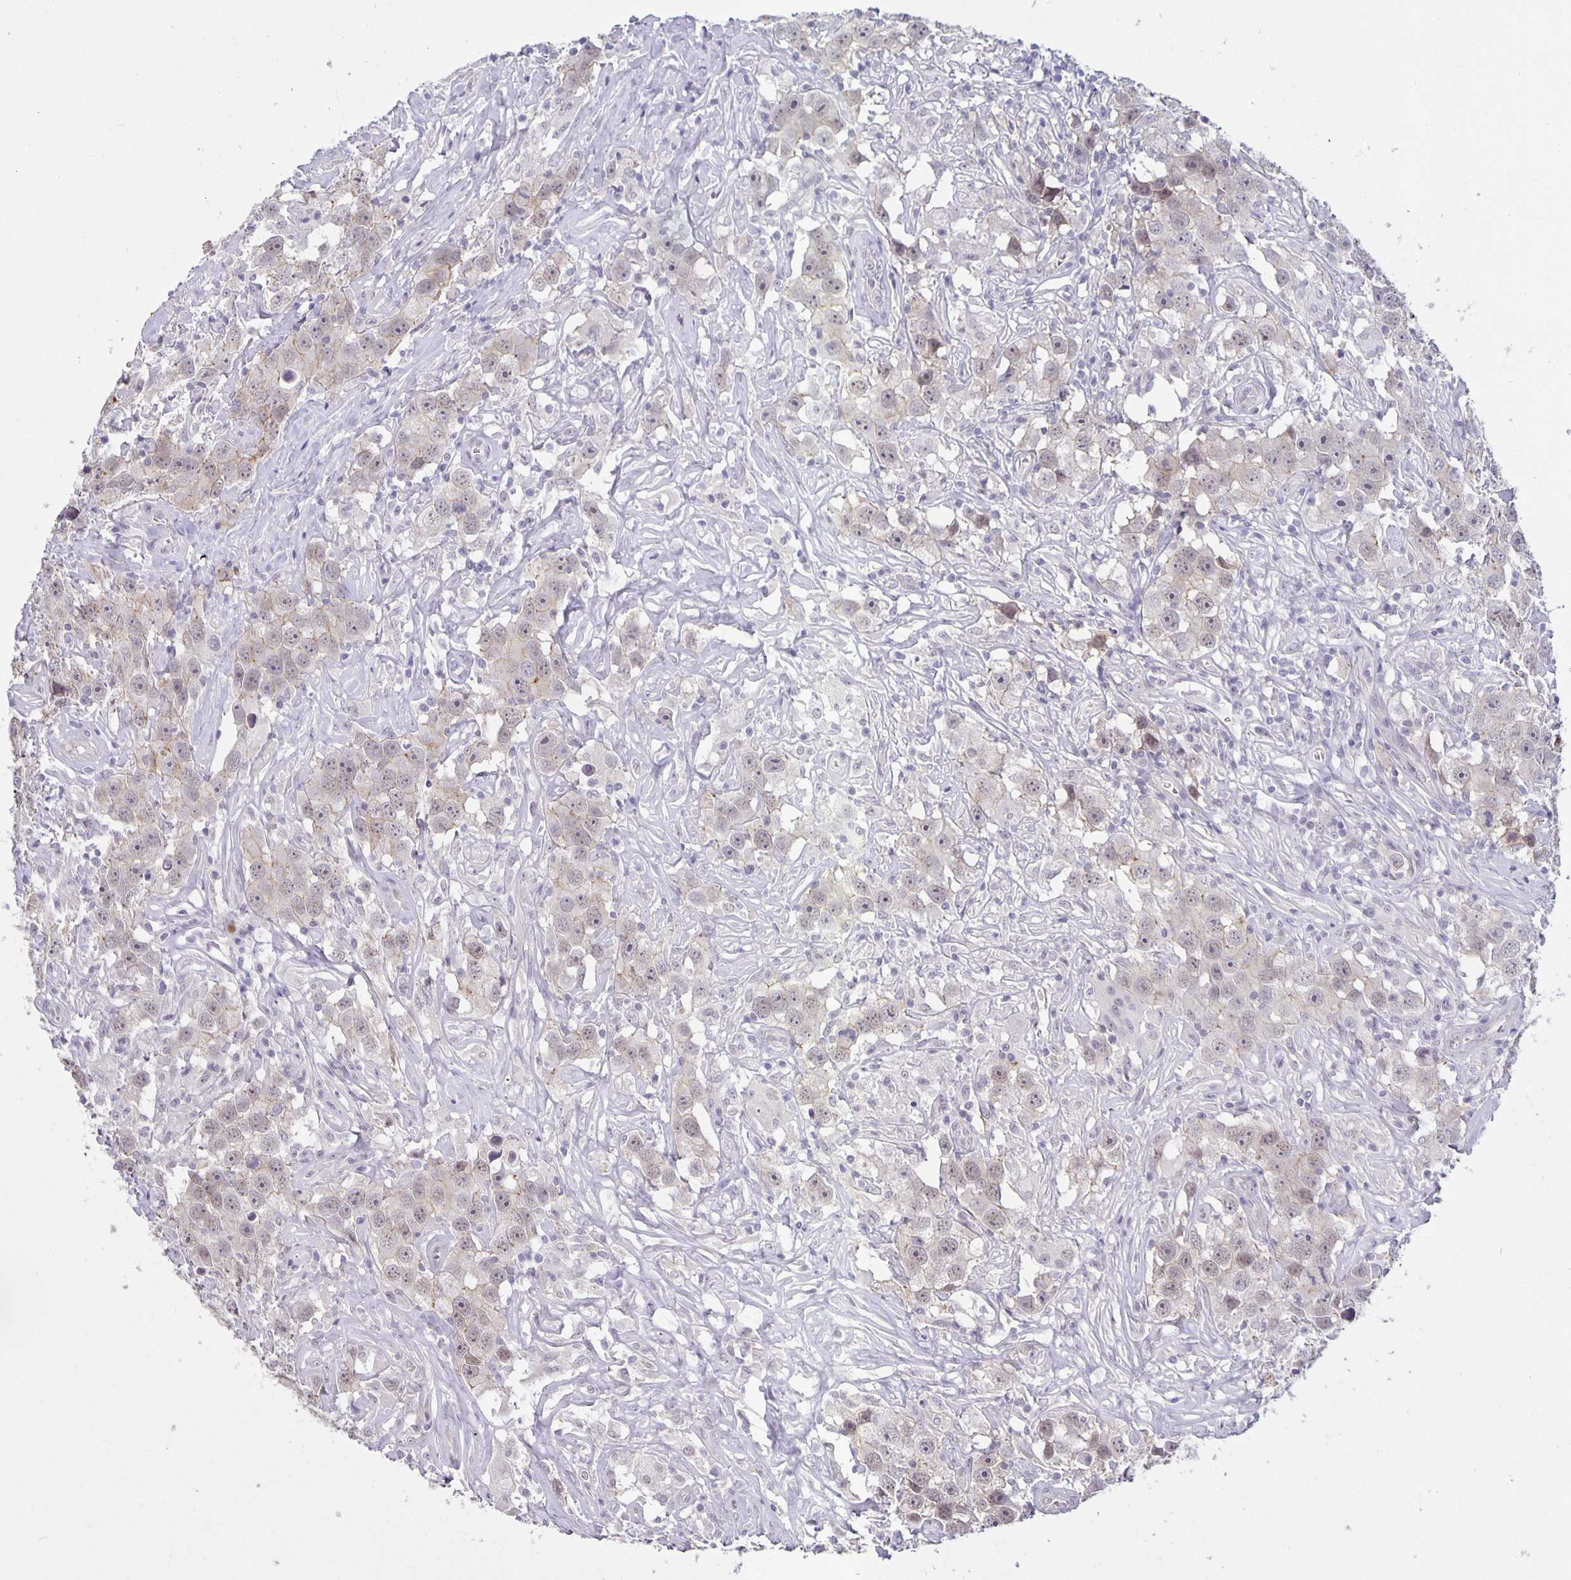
{"staining": {"intensity": "negative", "quantity": "none", "location": "none"}, "tissue": "testis cancer", "cell_type": "Tumor cells", "image_type": "cancer", "snomed": [{"axis": "morphology", "description": "Seminoma, NOS"}, {"axis": "topography", "description": "Testis"}], "caption": "Immunohistochemistry (IHC) of testis cancer exhibits no positivity in tumor cells.", "gene": "ARVCF", "patient": {"sex": "male", "age": 49}}